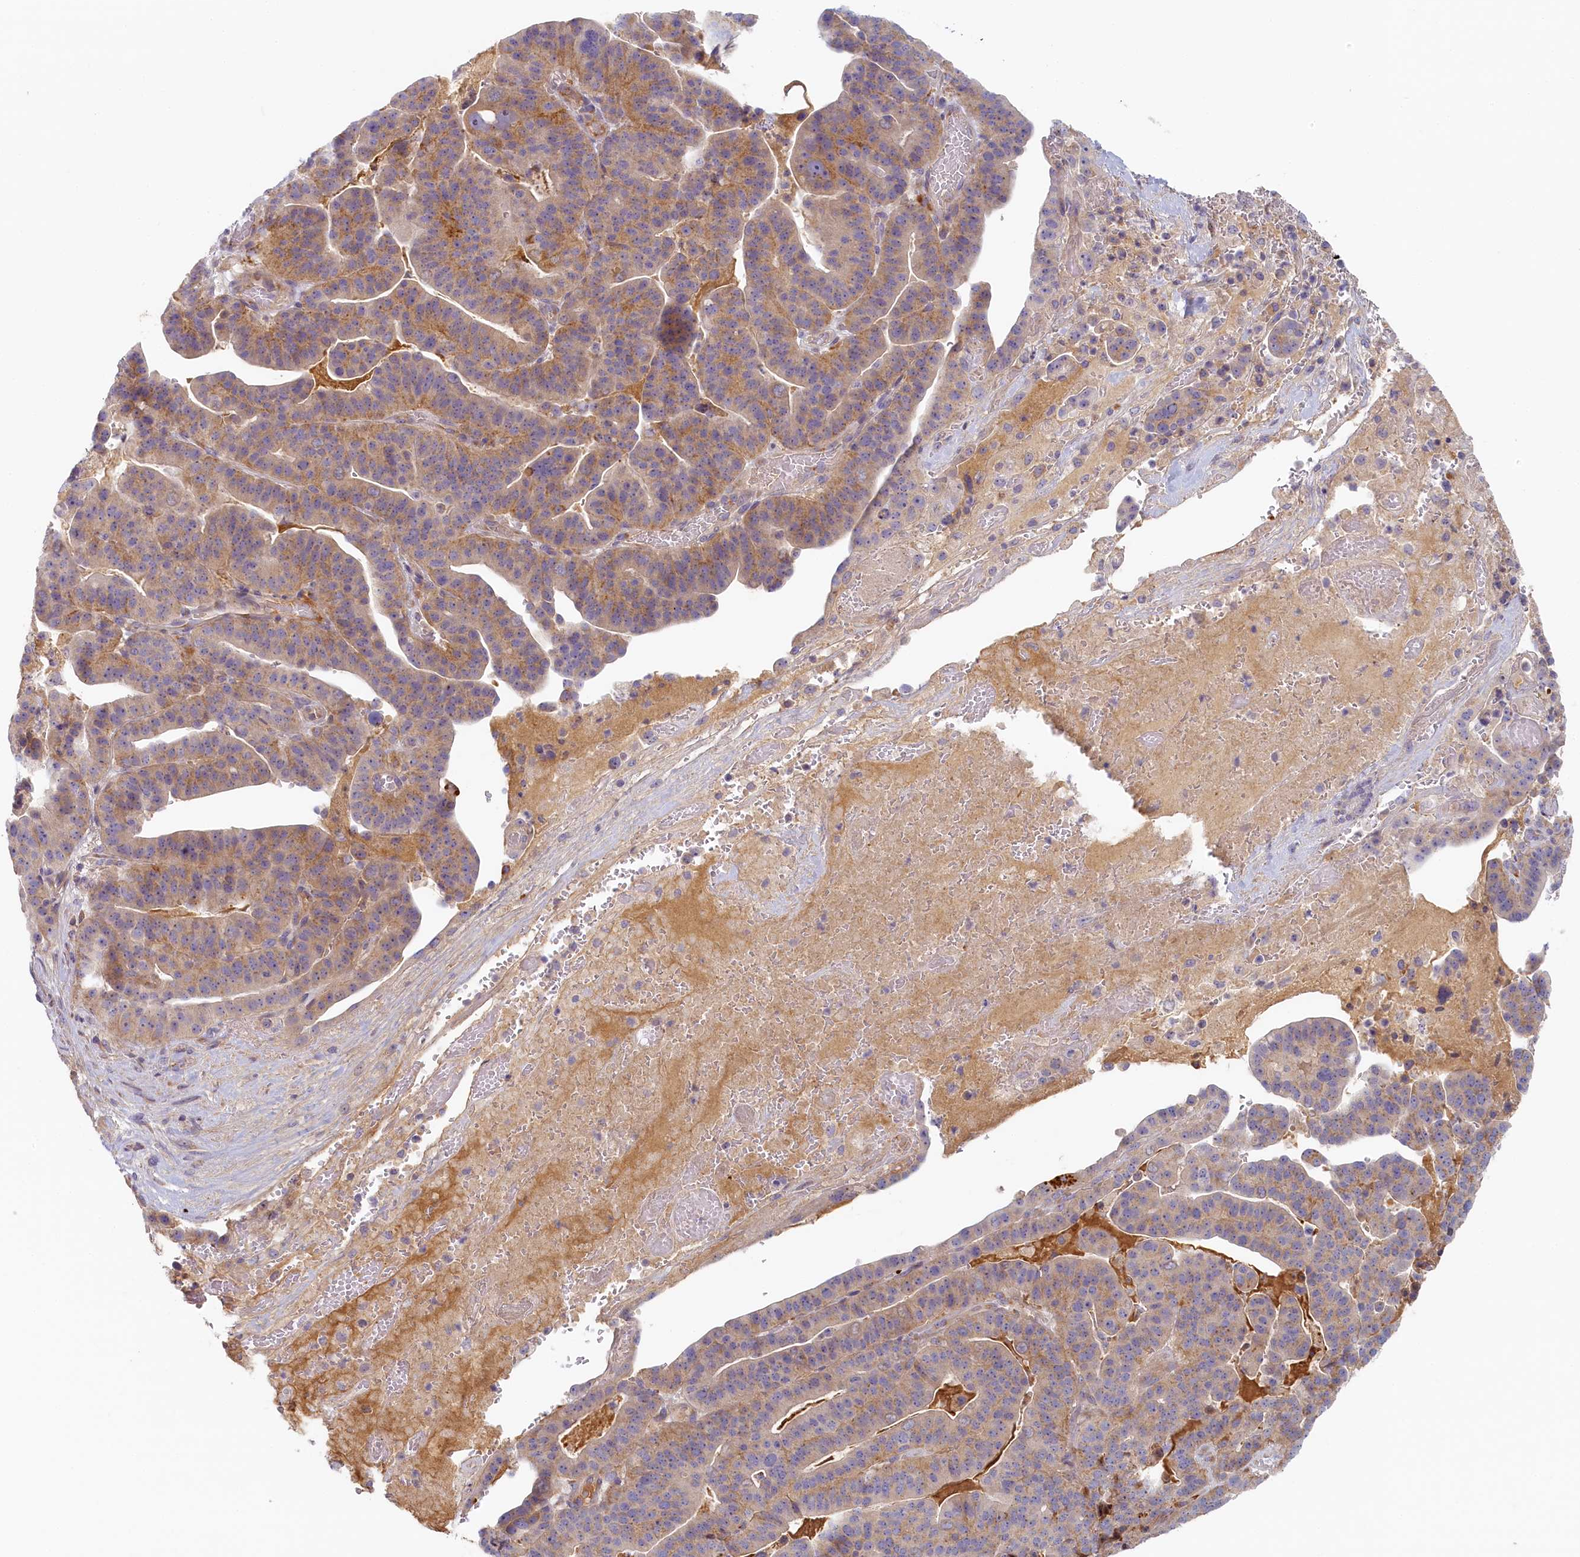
{"staining": {"intensity": "weak", "quantity": "25%-75%", "location": "cytoplasmic/membranous"}, "tissue": "stomach cancer", "cell_type": "Tumor cells", "image_type": "cancer", "snomed": [{"axis": "morphology", "description": "Adenocarcinoma, NOS"}, {"axis": "topography", "description": "Stomach"}], "caption": "Approximately 25%-75% of tumor cells in stomach cancer (adenocarcinoma) reveal weak cytoplasmic/membranous protein staining as visualized by brown immunohistochemical staining.", "gene": "STX16", "patient": {"sex": "male", "age": 48}}